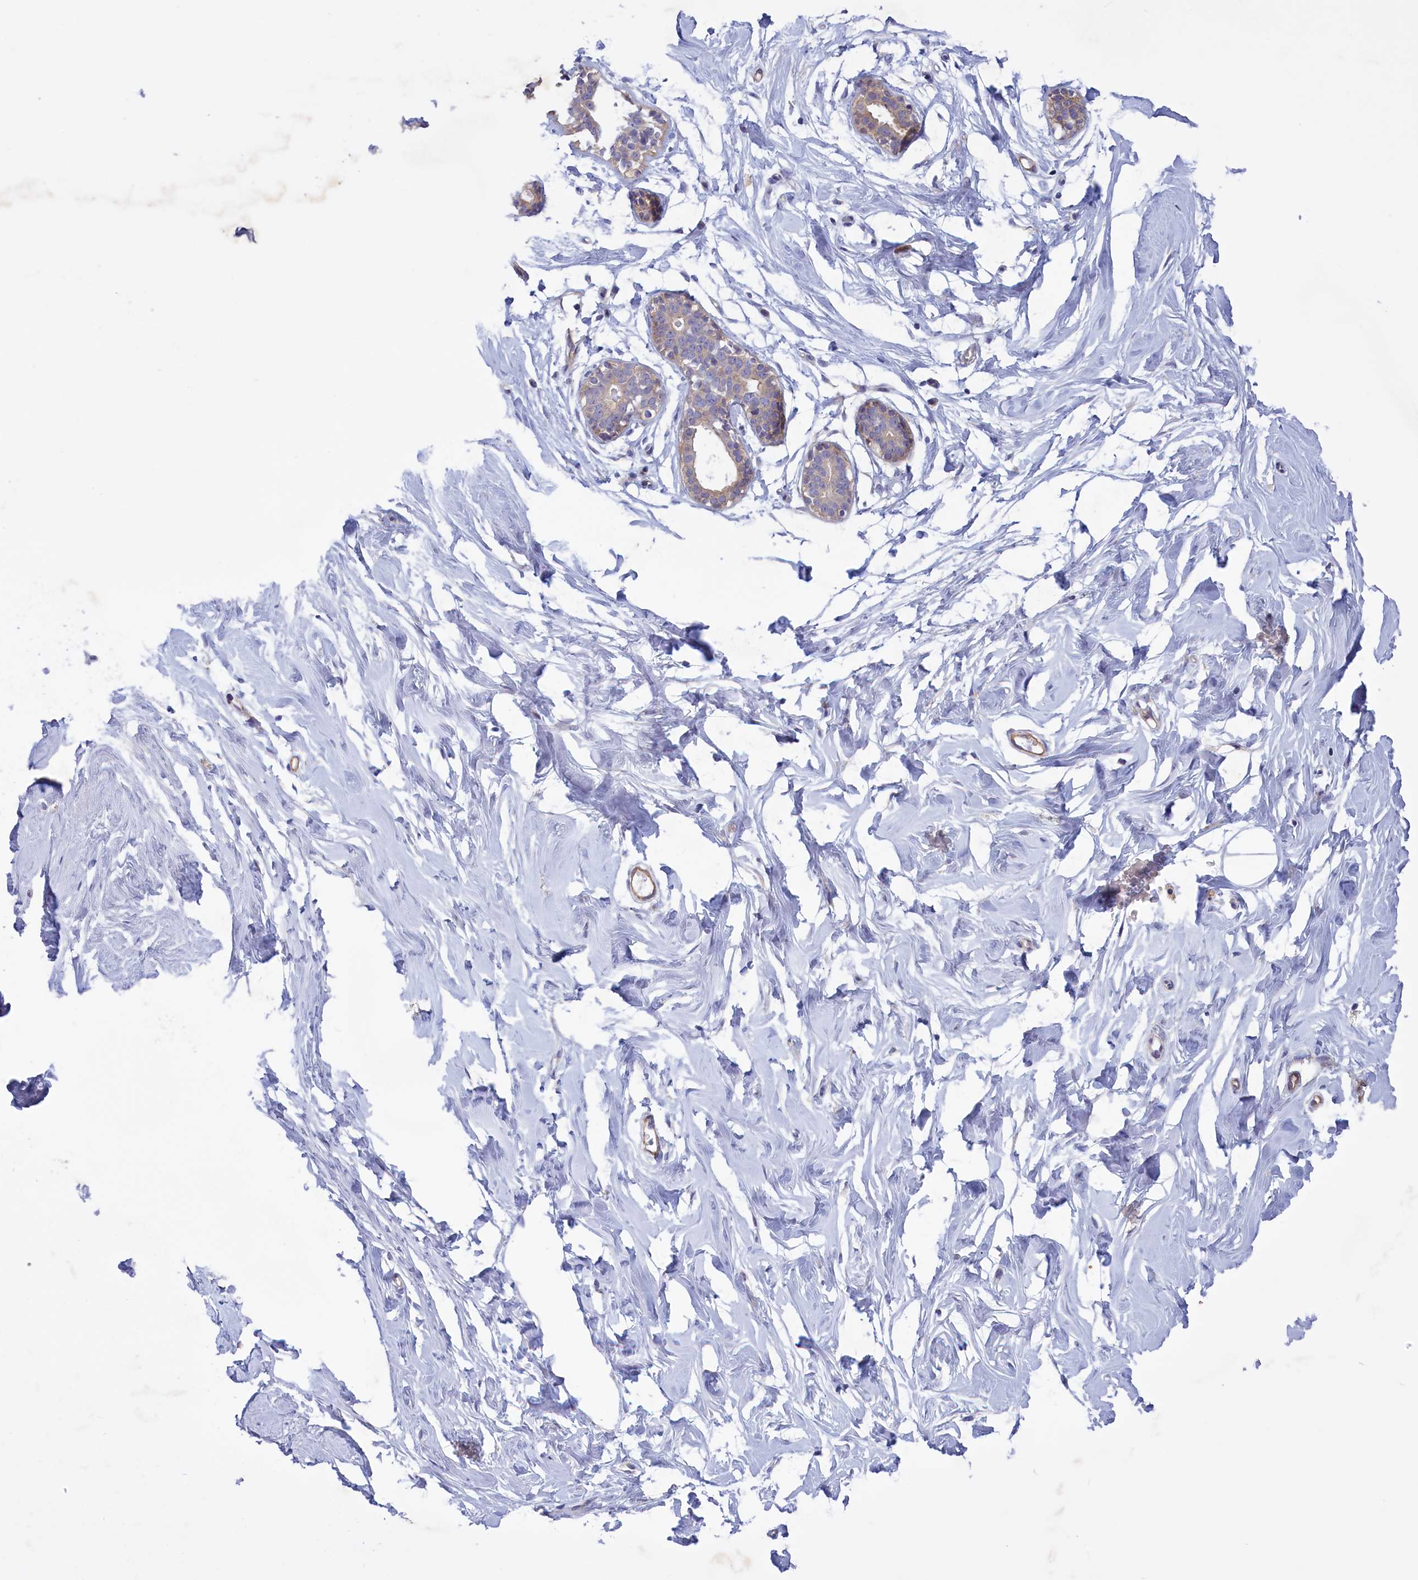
{"staining": {"intensity": "negative", "quantity": "none", "location": "none"}, "tissue": "breast", "cell_type": "Adipocytes", "image_type": "normal", "snomed": [{"axis": "morphology", "description": "Normal tissue, NOS"}, {"axis": "morphology", "description": "Adenoma, NOS"}, {"axis": "topography", "description": "Breast"}], "caption": "DAB (3,3'-diaminobenzidine) immunohistochemical staining of normal human breast demonstrates no significant staining in adipocytes. (DAB immunohistochemistry visualized using brightfield microscopy, high magnification).", "gene": "CORO2A", "patient": {"sex": "female", "age": 23}}